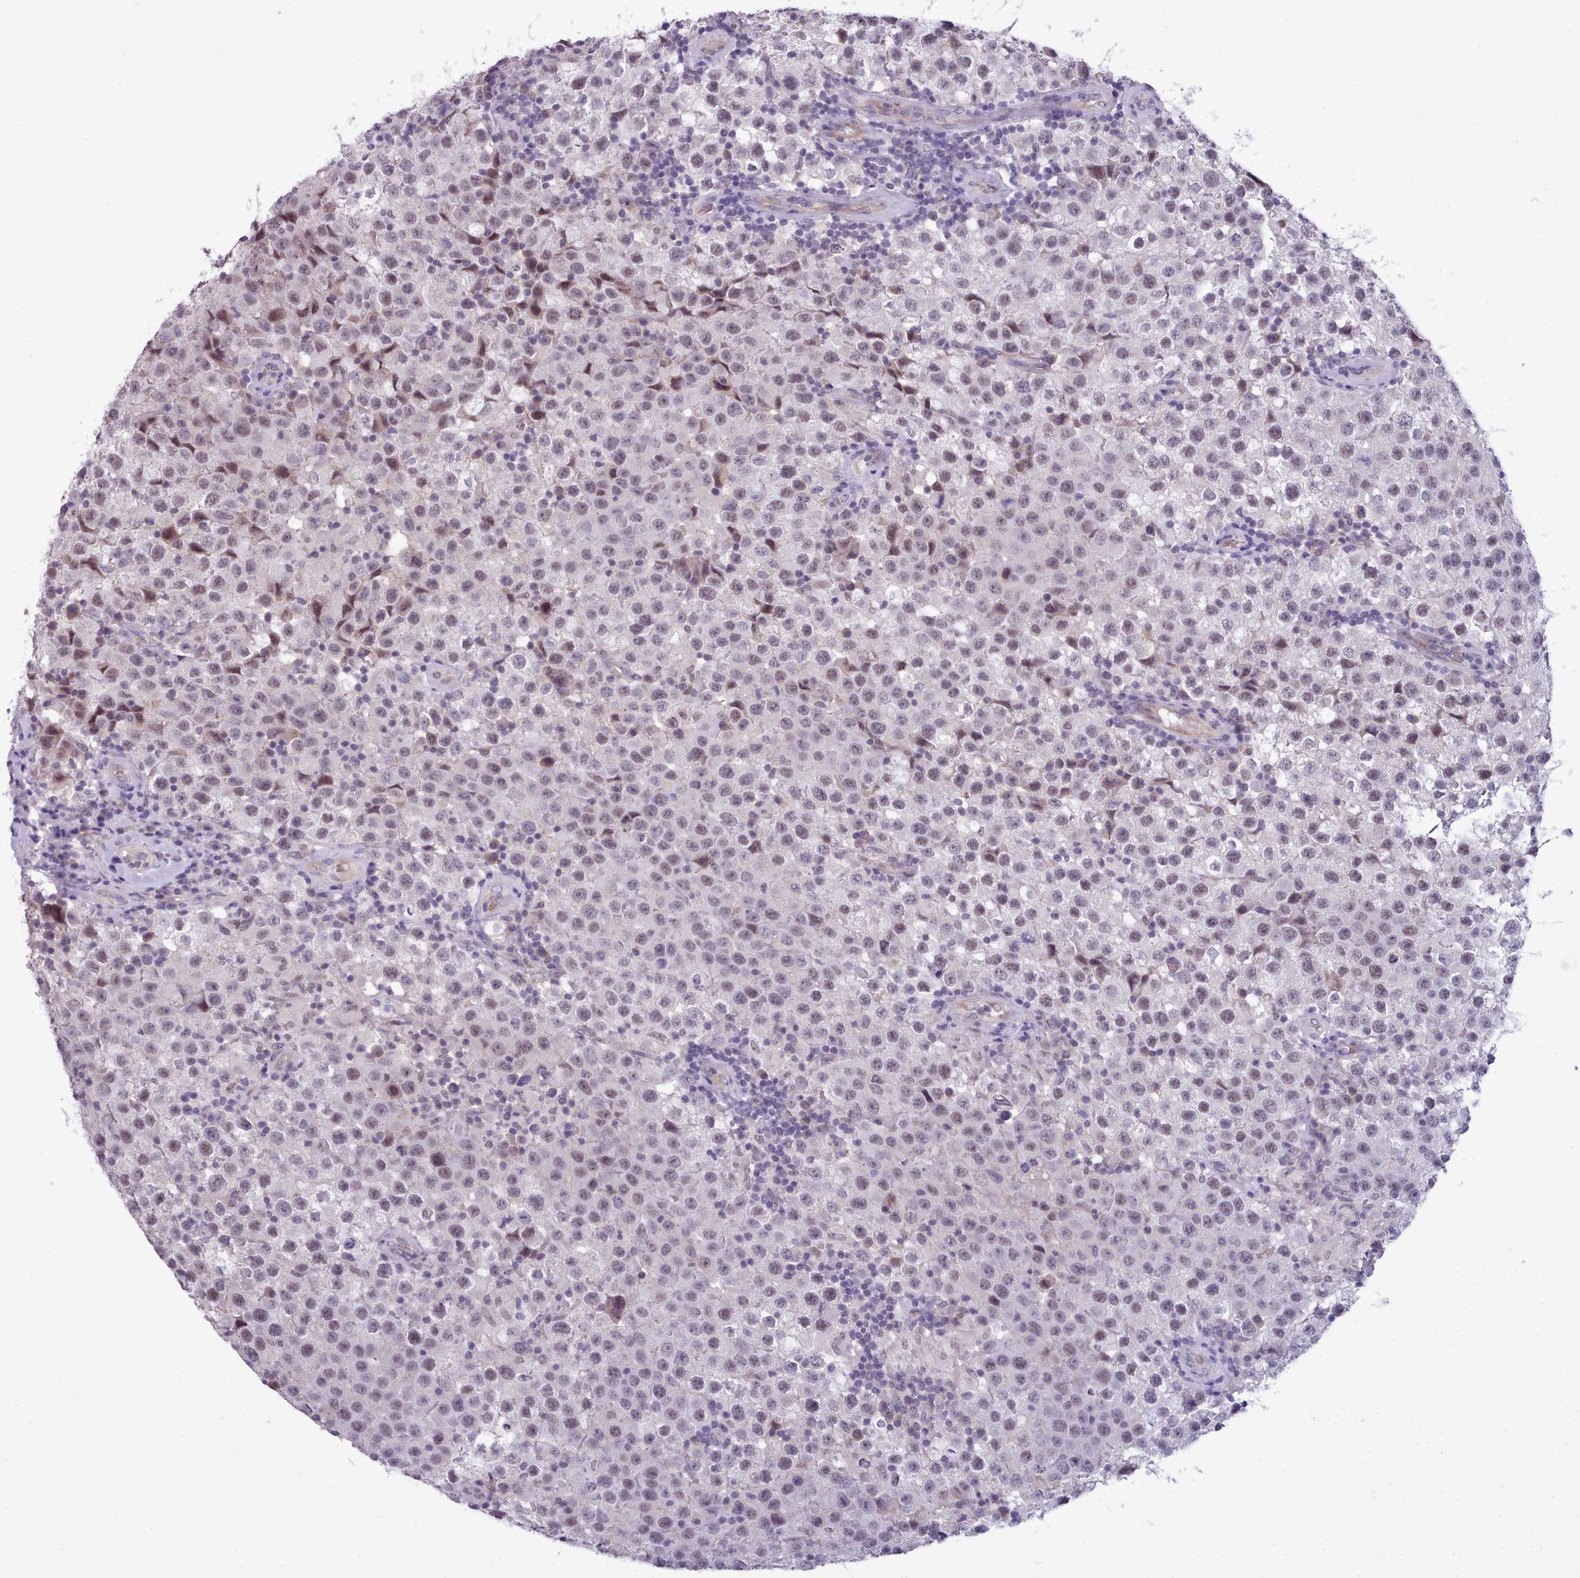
{"staining": {"intensity": "weak", "quantity": "25%-75%", "location": "nuclear"}, "tissue": "testis cancer", "cell_type": "Tumor cells", "image_type": "cancer", "snomed": [{"axis": "morphology", "description": "Seminoma, NOS"}, {"axis": "morphology", "description": "Carcinoma, Embryonal, NOS"}, {"axis": "topography", "description": "Testis"}], "caption": "Immunohistochemical staining of human testis cancer displays weak nuclear protein expression in about 25%-75% of tumor cells. (DAB (3,3'-diaminobenzidine) IHC, brown staining for protein, blue staining for nuclei).", "gene": "KCTD16", "patient": {"sex": "male", "age": 41}}